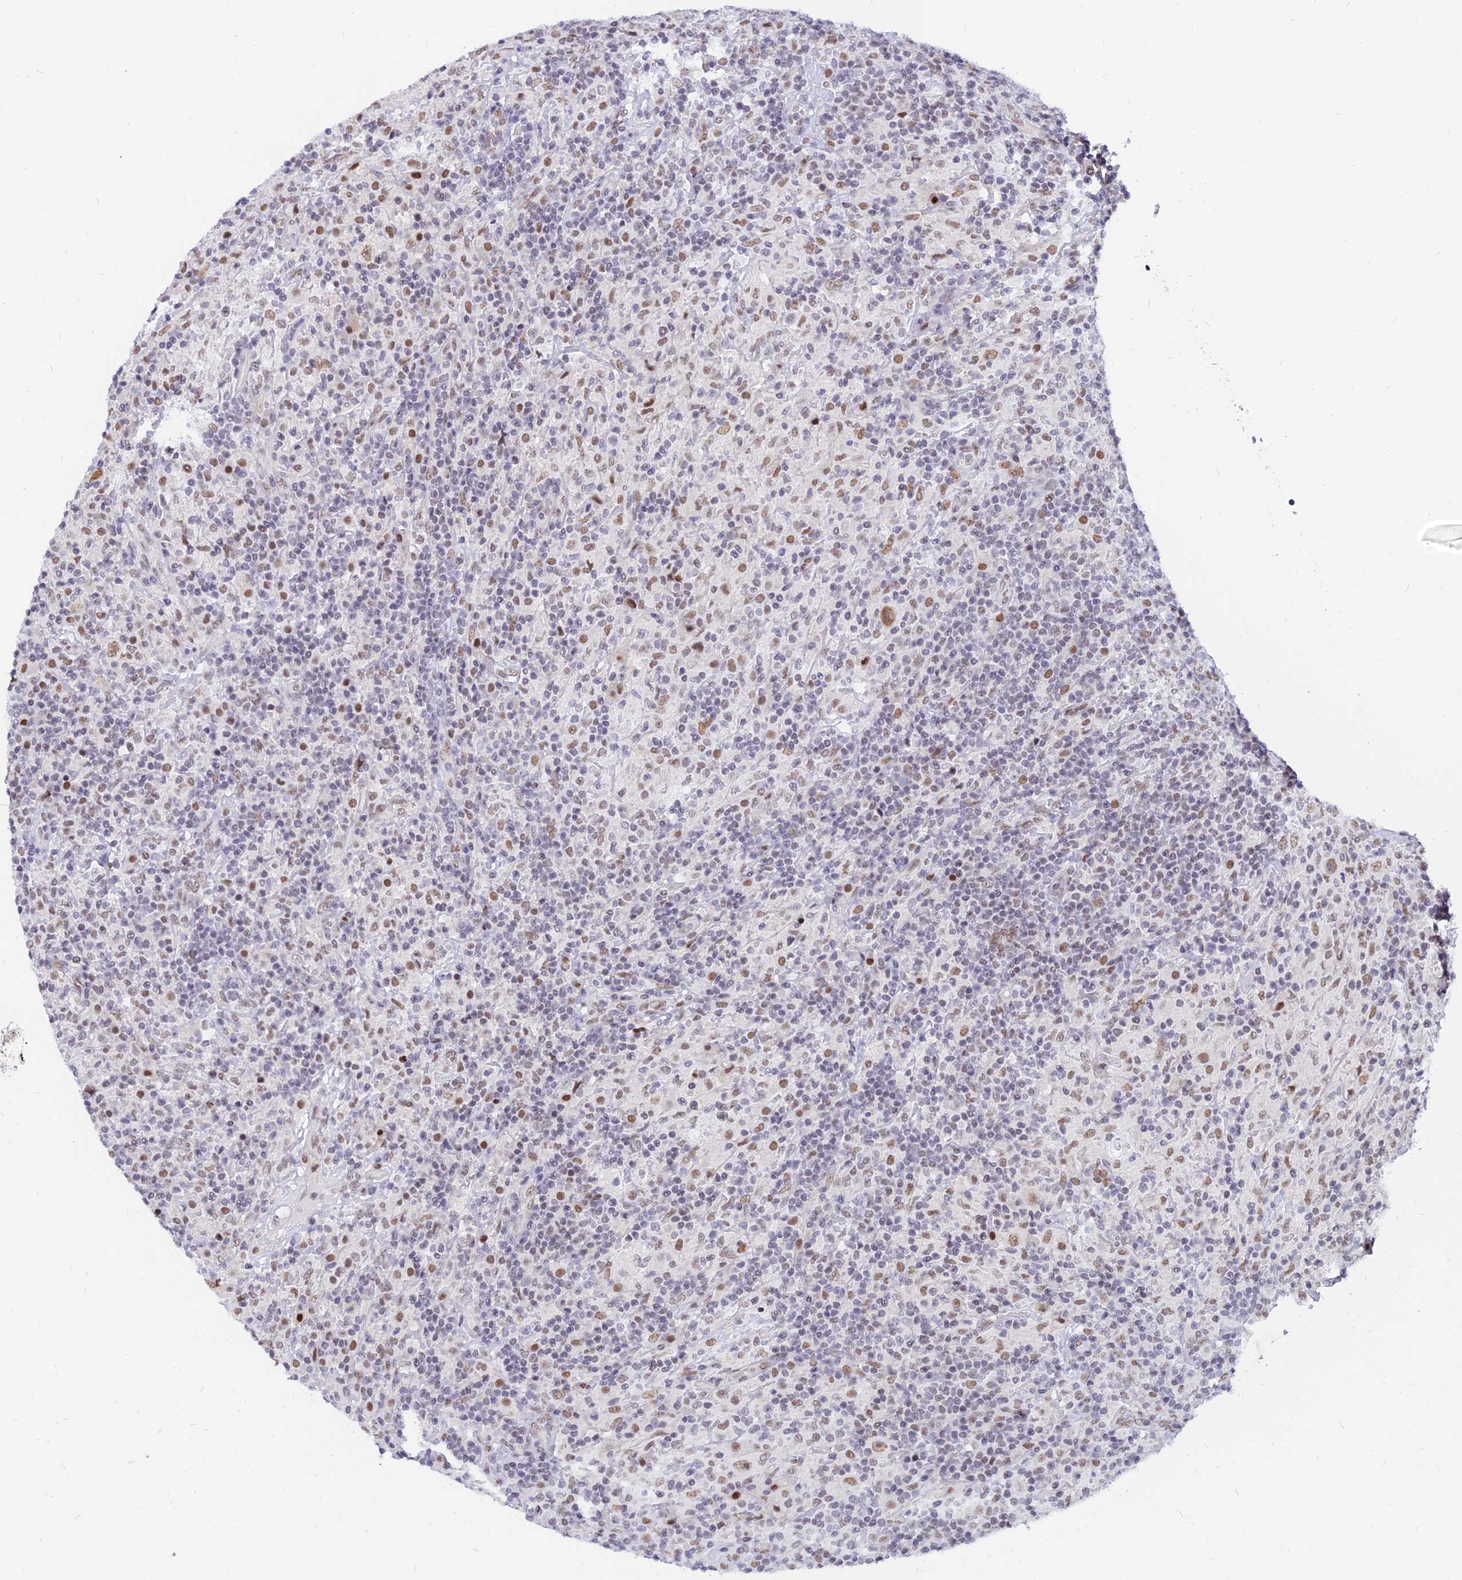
{"staining": {"intensity": "moderate", "quantity": ">75%", "location": "nuclear"}, "tissue": "lymphoma", "cell_type": "Tumor cells", "image_type": "cancer", "snomed": [{"axis": "morphology", "description": "Hodgkin's disease, NOS"}, {"axis": "topography", "description": "Lymph node"}], "caption": "Immunohistochemistry (DAB) staining of human Hodgkin's disease displays moderate nuclear protein positivity in about >75% of tumor cells.", "gene": "DPY30", "patient": {"sex": "male", "age": 70}}